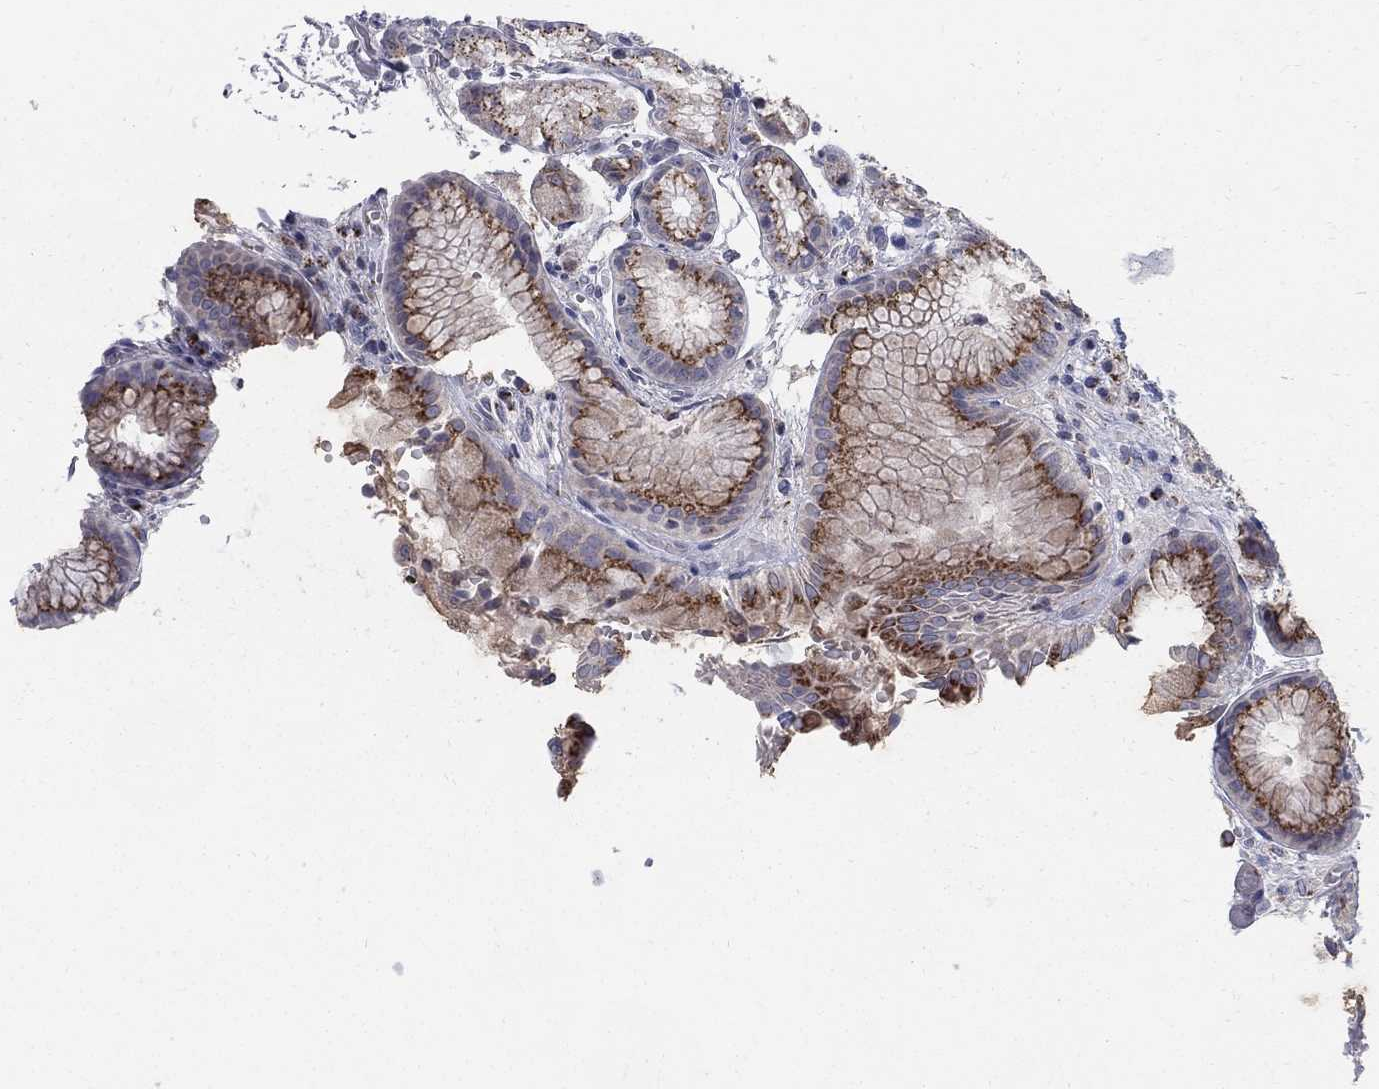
{"staining": {"intensity": "moderate", "quantity": "25%-75%", "location": "cytoplasmic/membranous"}, "tissue": "stomach", "cell_type": "Glandular cells", "image_type": "normal", "snomed": [{"axis": "morphology", "description": "Normal tissue, NOS"}, {"axis": "topography", "description": "Stomach, upper"}], "caption": "DAB (3,3'-diaminobenzidine) immunohistochemical staining of benign human stomach shows moderate cytoplasmic/membranous protein expression in about 25%-75% of glandular cells.", "gene": "PANK3", "patient": {"sex": "male", "age": 72}}